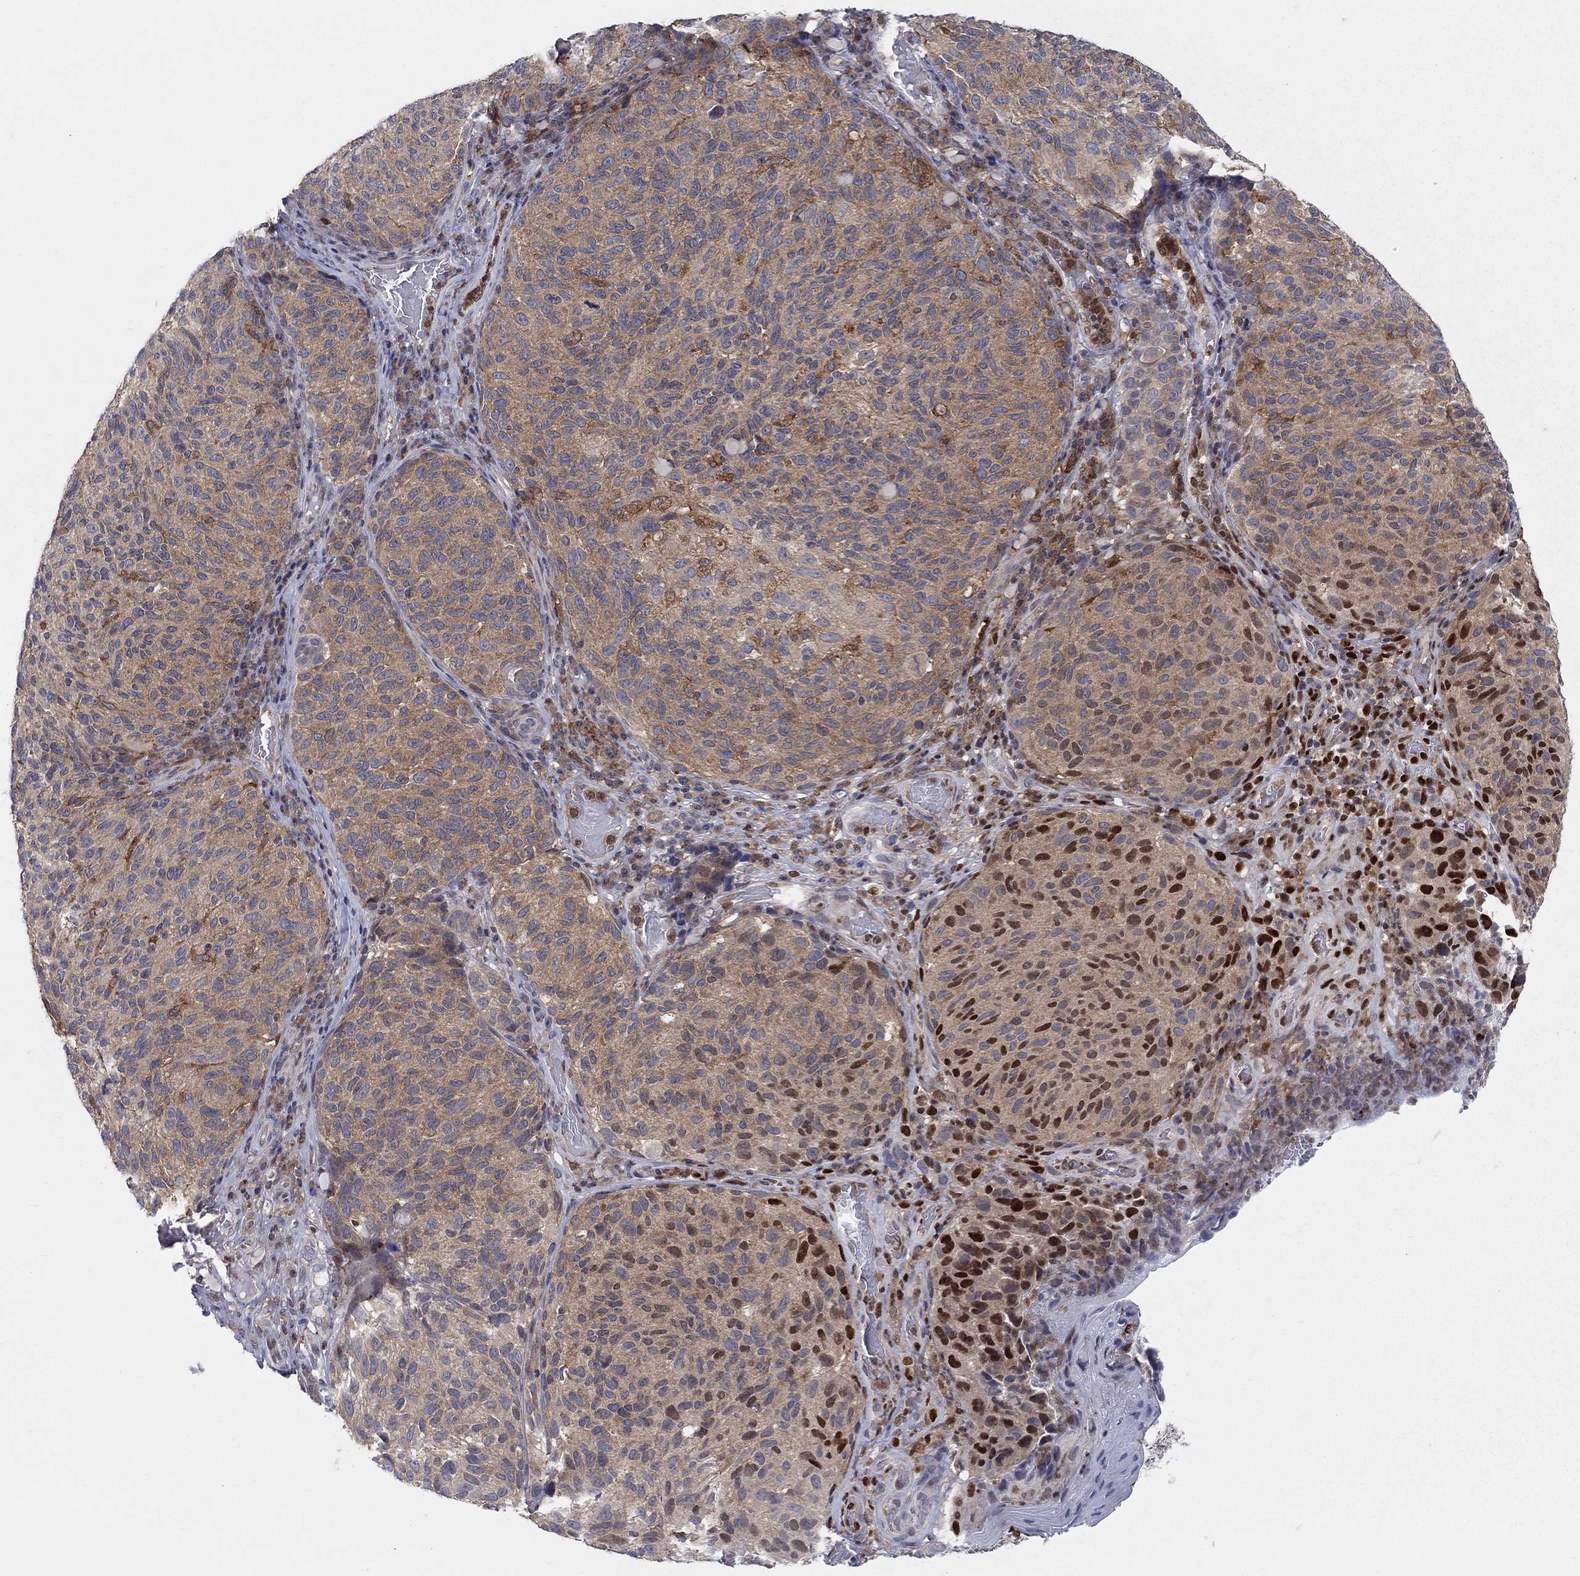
{"staining": {"intensity": "strong", "quantity": "<25%", "location": "nuclear"}, "tissue": "melanoma", "cell_type": "Tumor cells", "image_type": "cancer", "snomed": [{"axis": "morphology", "description": "Malignant melanoma, NOS"}, {"axis": "topography", "description": "Skin"}], "caption": "DAB immunohistochemical staining of human malignant melanoma shows strong nuclear protein staining in approximately <25% of tumor cells.", "gene": "ZNHIT3", "patient": {"sex": "female", "age": 73}}